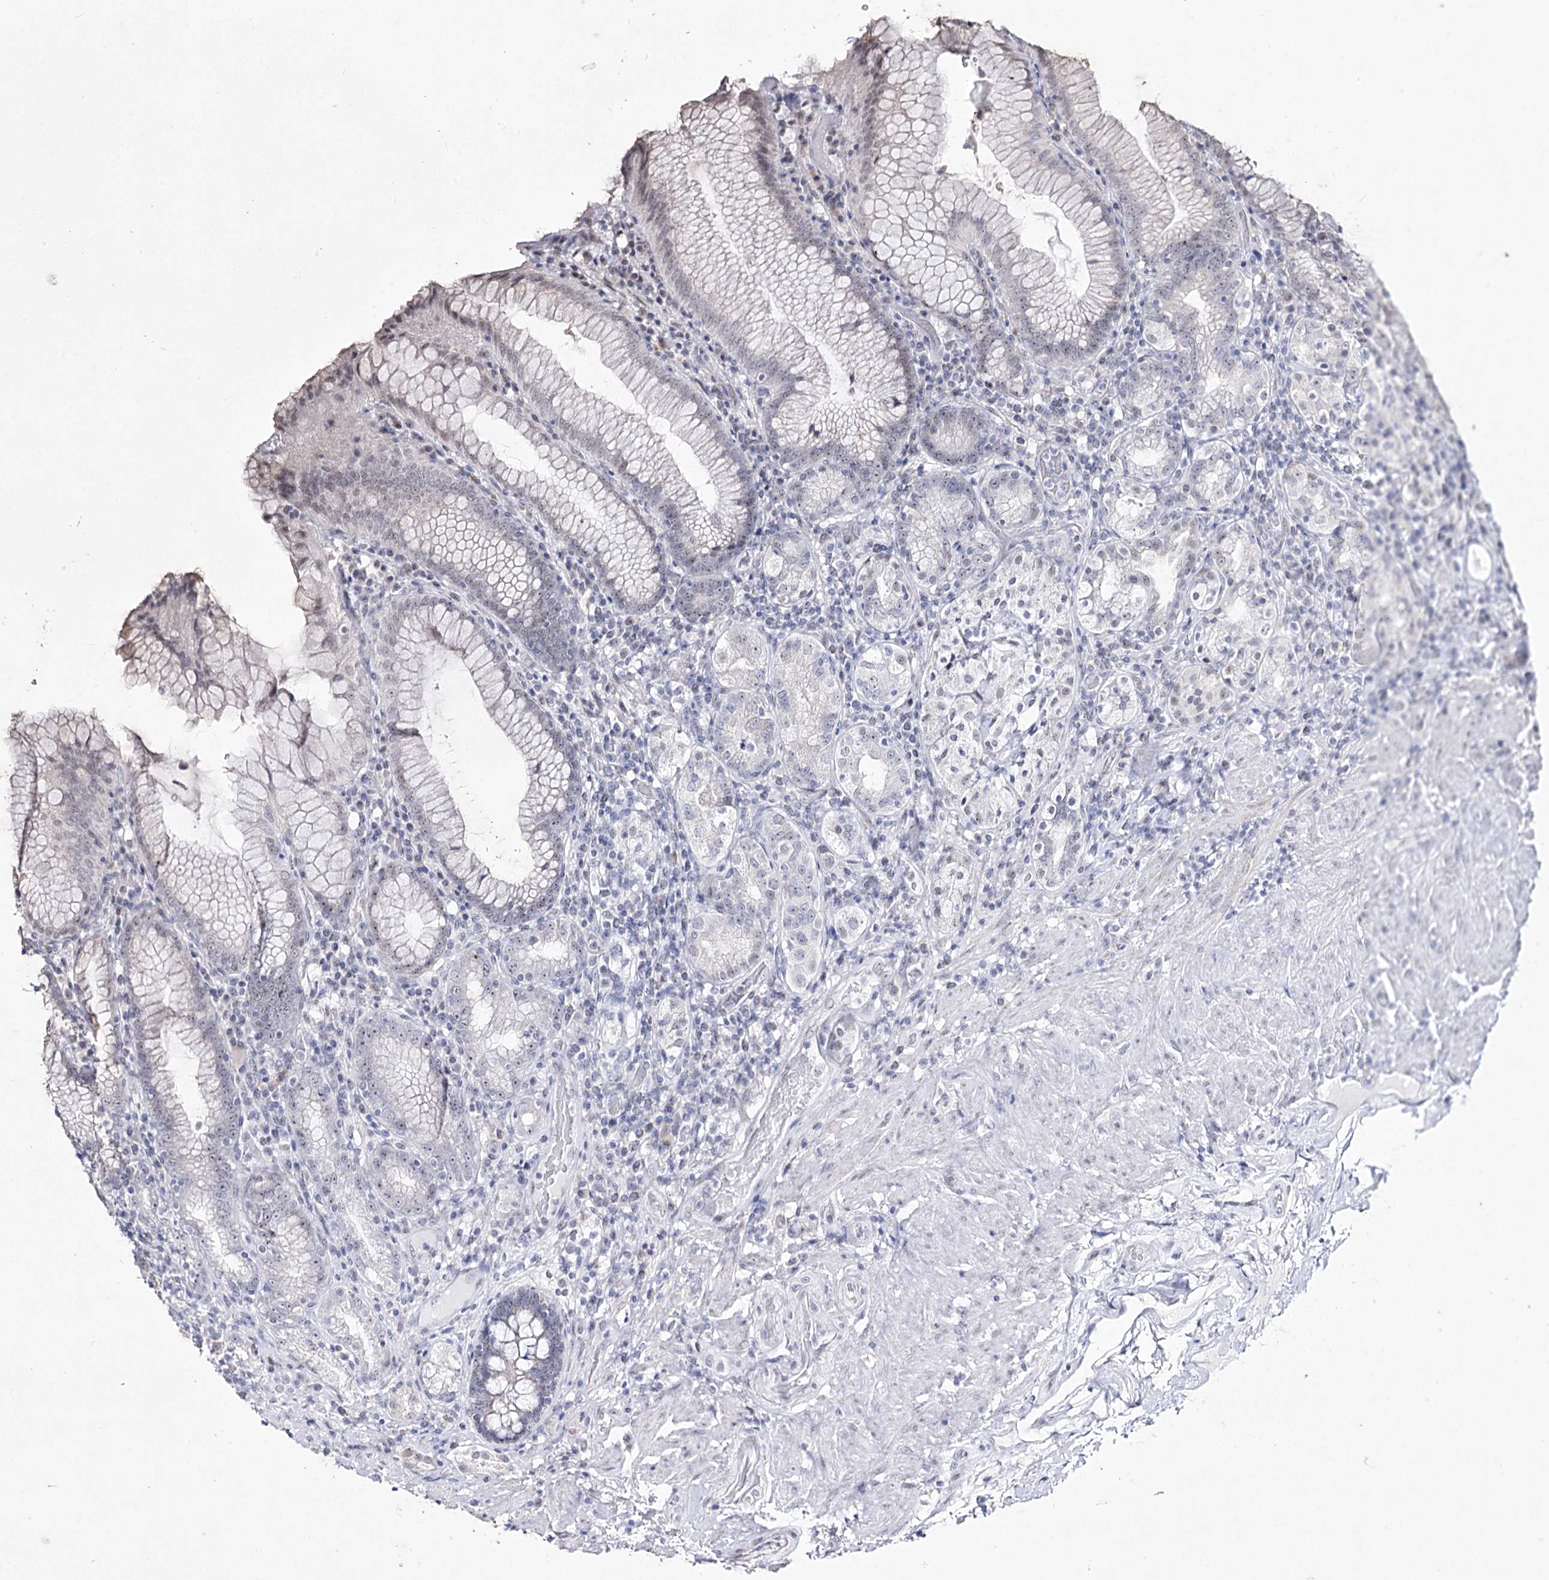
{"staining": {"intensity": "weak", "quantity": "25%-75%", "location": "nuclear"}, "tissue": "stomach", "cell_type": "Glandular cells", "image_type": "normal", "snomed": [{"axis": "morphology", "description": "Normal tissue, NOS"}, {"axis": "topography", "description": "Stomach, upper"}, {"axis": "topography", "description": "Stomach, lower"}], "caption": "DAB (3,3'-diaminobenzidine) immunohistochemical staining of unremarkable human stomach reveals weak nuclear protein expression in approximately 25%-75% of glandular cells.", "gene": "DDX50", "patient": {"sex": "female", "age": 76}}